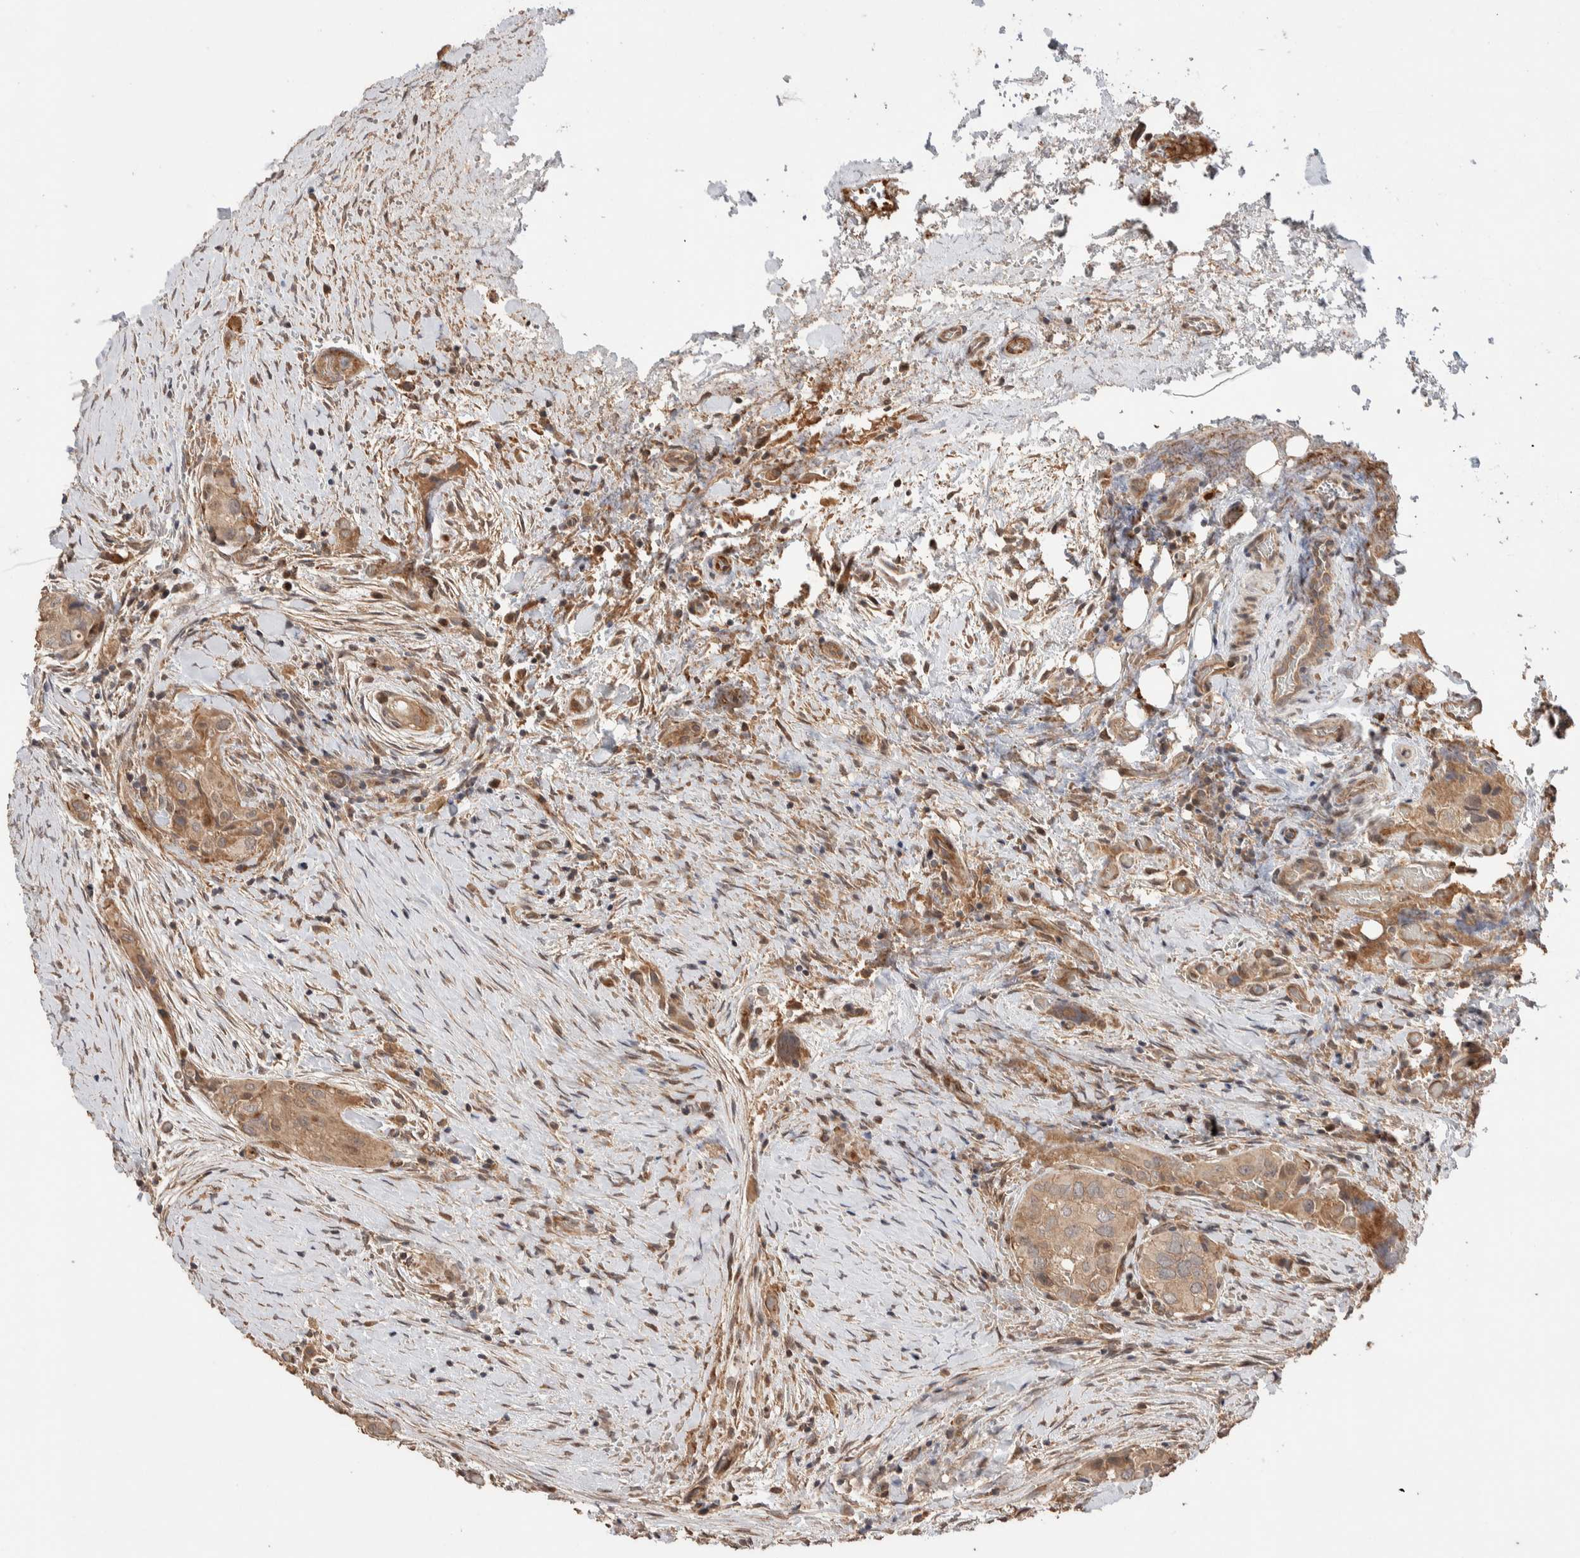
{"staining": {"intensity": "moderate", "quantity": ">75%", "location": "cytoplasmic/membranous"}, "tissue": "thyroid cancer", "cell_type": "Tumor cells", "image_type": "cancer", "snomed": [{"axis": "morphology", "description": "Papillary adenocarcinoma, NOS"}, {"axis": "topography", "description": "Thyroid gland"}], "caption": "There is medium levels of moderate cytoplasmic/membranous positivity in tumor cells of thyroid cancer, as demonstrated by immunohistochemical staining (brown color).", "gene": "PRDM15", "patient": {"sex": "female", "age": 59}}